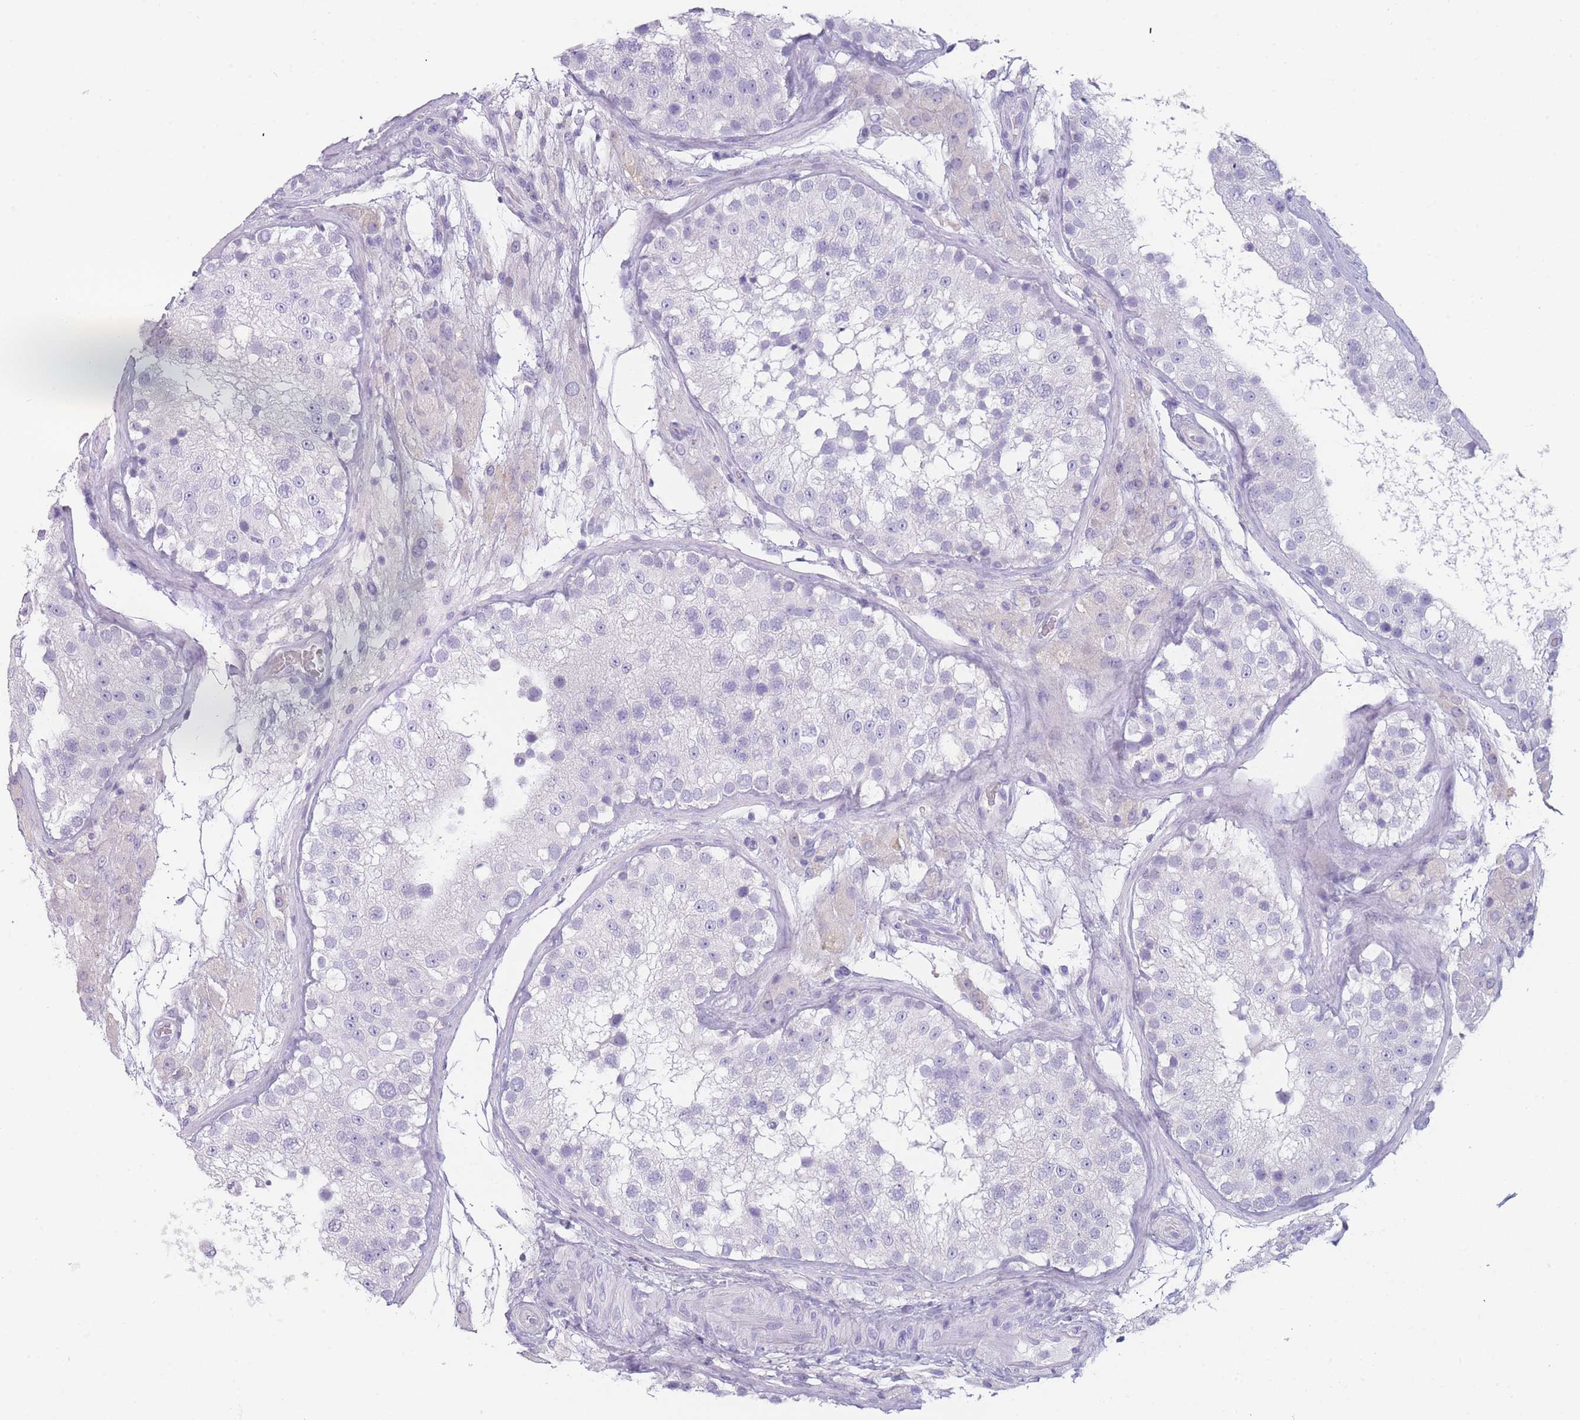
{"staining": {"intensity": "negative", "quantity": "none", "location": "none"}, "tissue": "testis", "cell_type": "Cells in seminiferous ducts", "image_type": "normal", "snomed": [{"axis": "morphology", "description": "Normal tissue, NOS"}, {"axis": "topography", "description": "Testis"}], "caption": "Cells in seminiferous ducts are negative for brown protein staining in normal testis. (Brightfield microscopy of DAB (3,3'-diaminobenzidine) immunohistochemistry (IHC) at high magnification).", "gene": "ZNF627", "patient": {"sex": "male", "age": 26}}